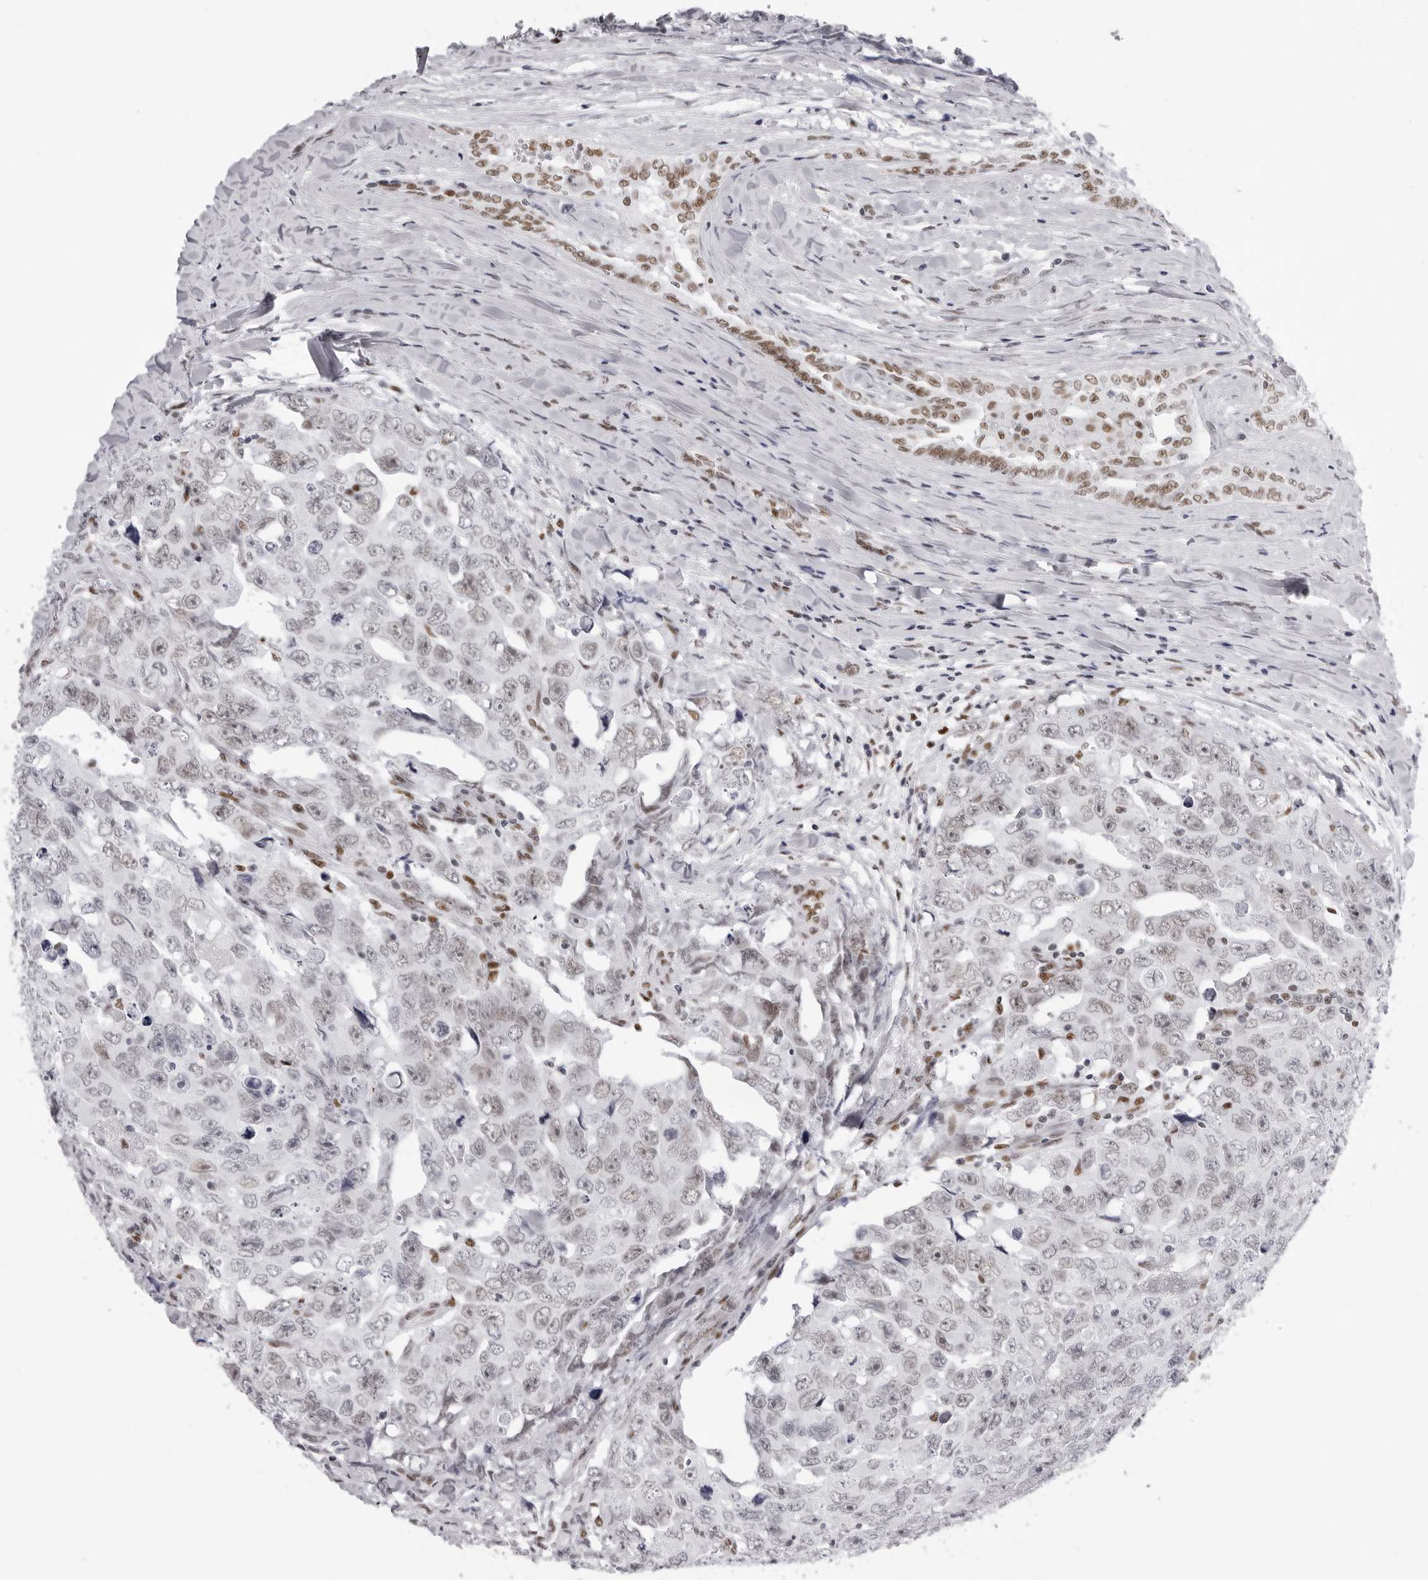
{"staining": {"intensity": "negative", "quantity": "none", "location": "none"}, "tissue": "testis cancer", "cell_type": "Tumor cells", "image_type": "cancer", "snomed": [{"axis": "morphology", "description": "Carcinoma, Embryonal, NOS"}, {"axis": "topography", "description": "Testis"}], "caption": "There is no significant staining in tumor cells of testis cancer (embryonal carcinoma). (DAB (3,3'-diaminobenzidine) immunohistochemistry with hematoxylin counter stain).", "gene": "IRF2BP2", "patient": {"sex": "male", "age": 28}}